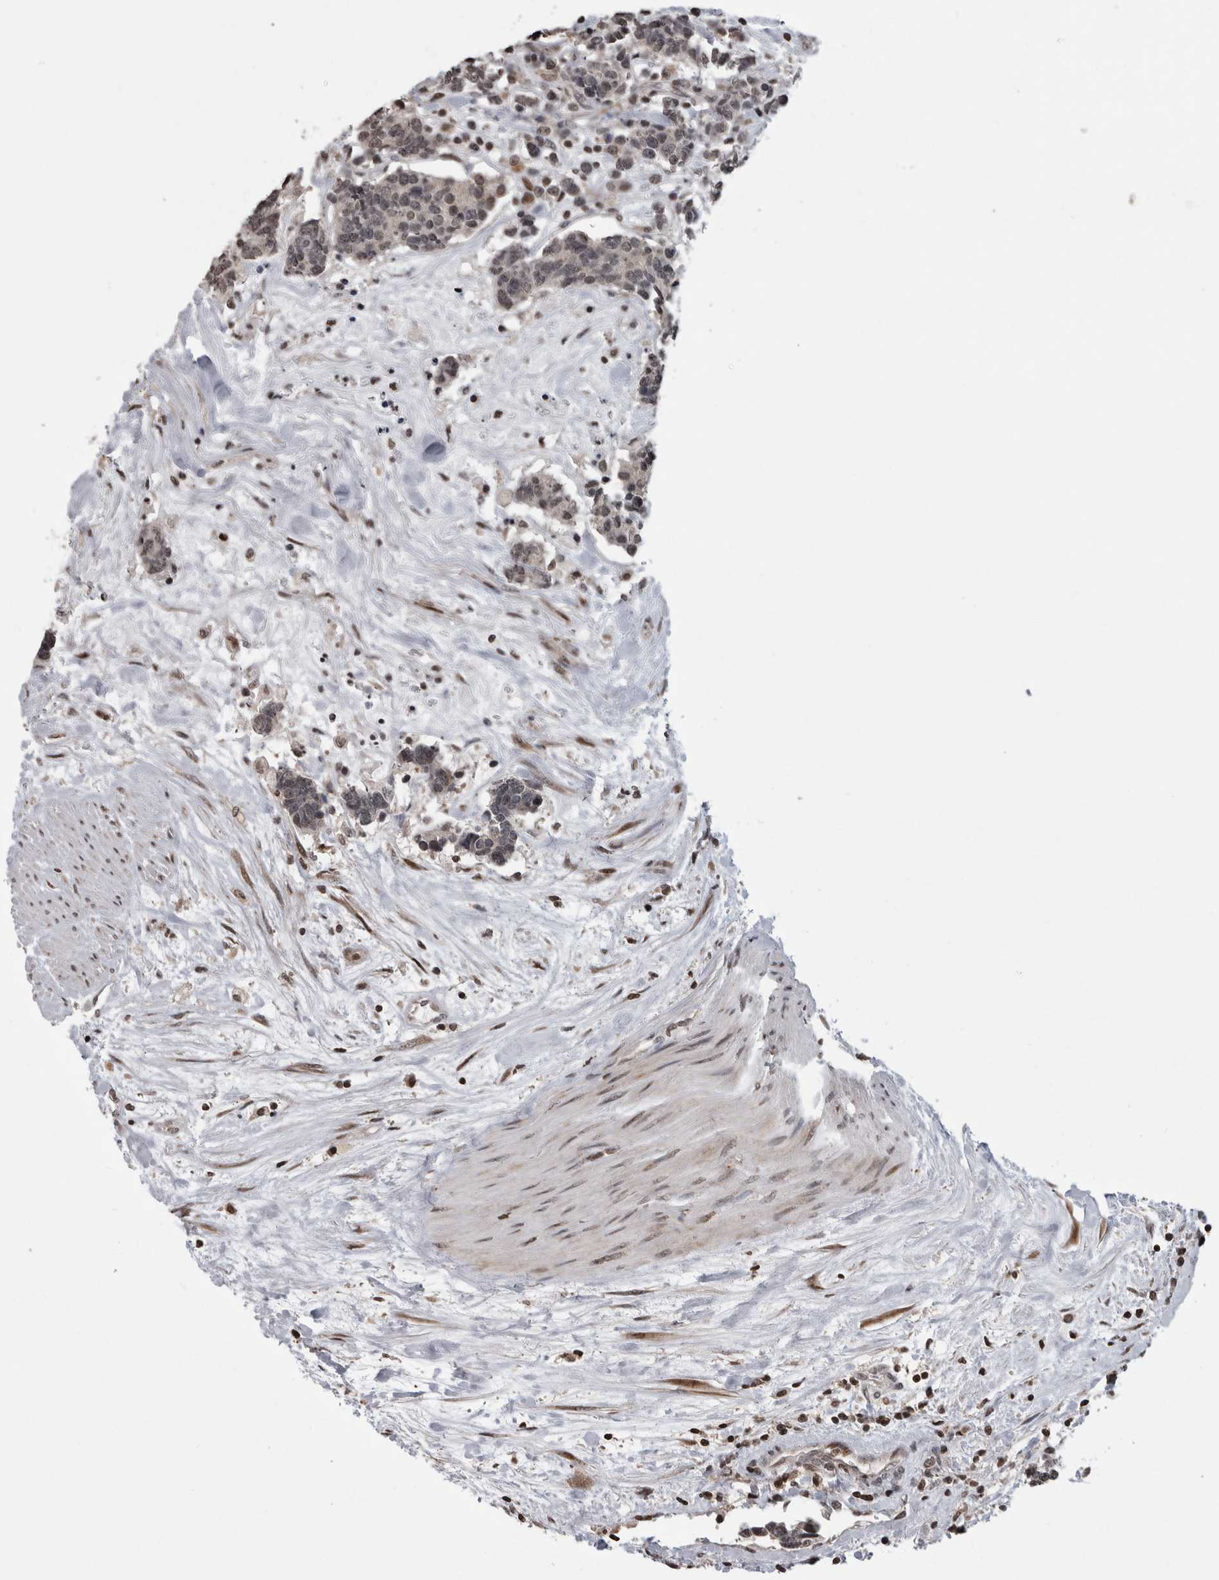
{"staining": {"intensity": "negative", "quantity": "none", "location": "none"}, "tissue": "carcinoid", "cell_type": "Tumor cells", "image_type": "cancer", "snomed": [{"axis": "morphology", "description": "Carcinoma, NOS"}, {"axis": "morphology", "description": "Carcinoid, malignant, NOS"}, {"axis": "topography", "description": "Urinary bladder"}], "caption": "Immunohistochemistry of carcinoid shows no staining in tumor cells. (DAB immunohistochemistry, high magnification).", "gene": "ZBTB11", "patient": {"sex": "male", "age": 57}}